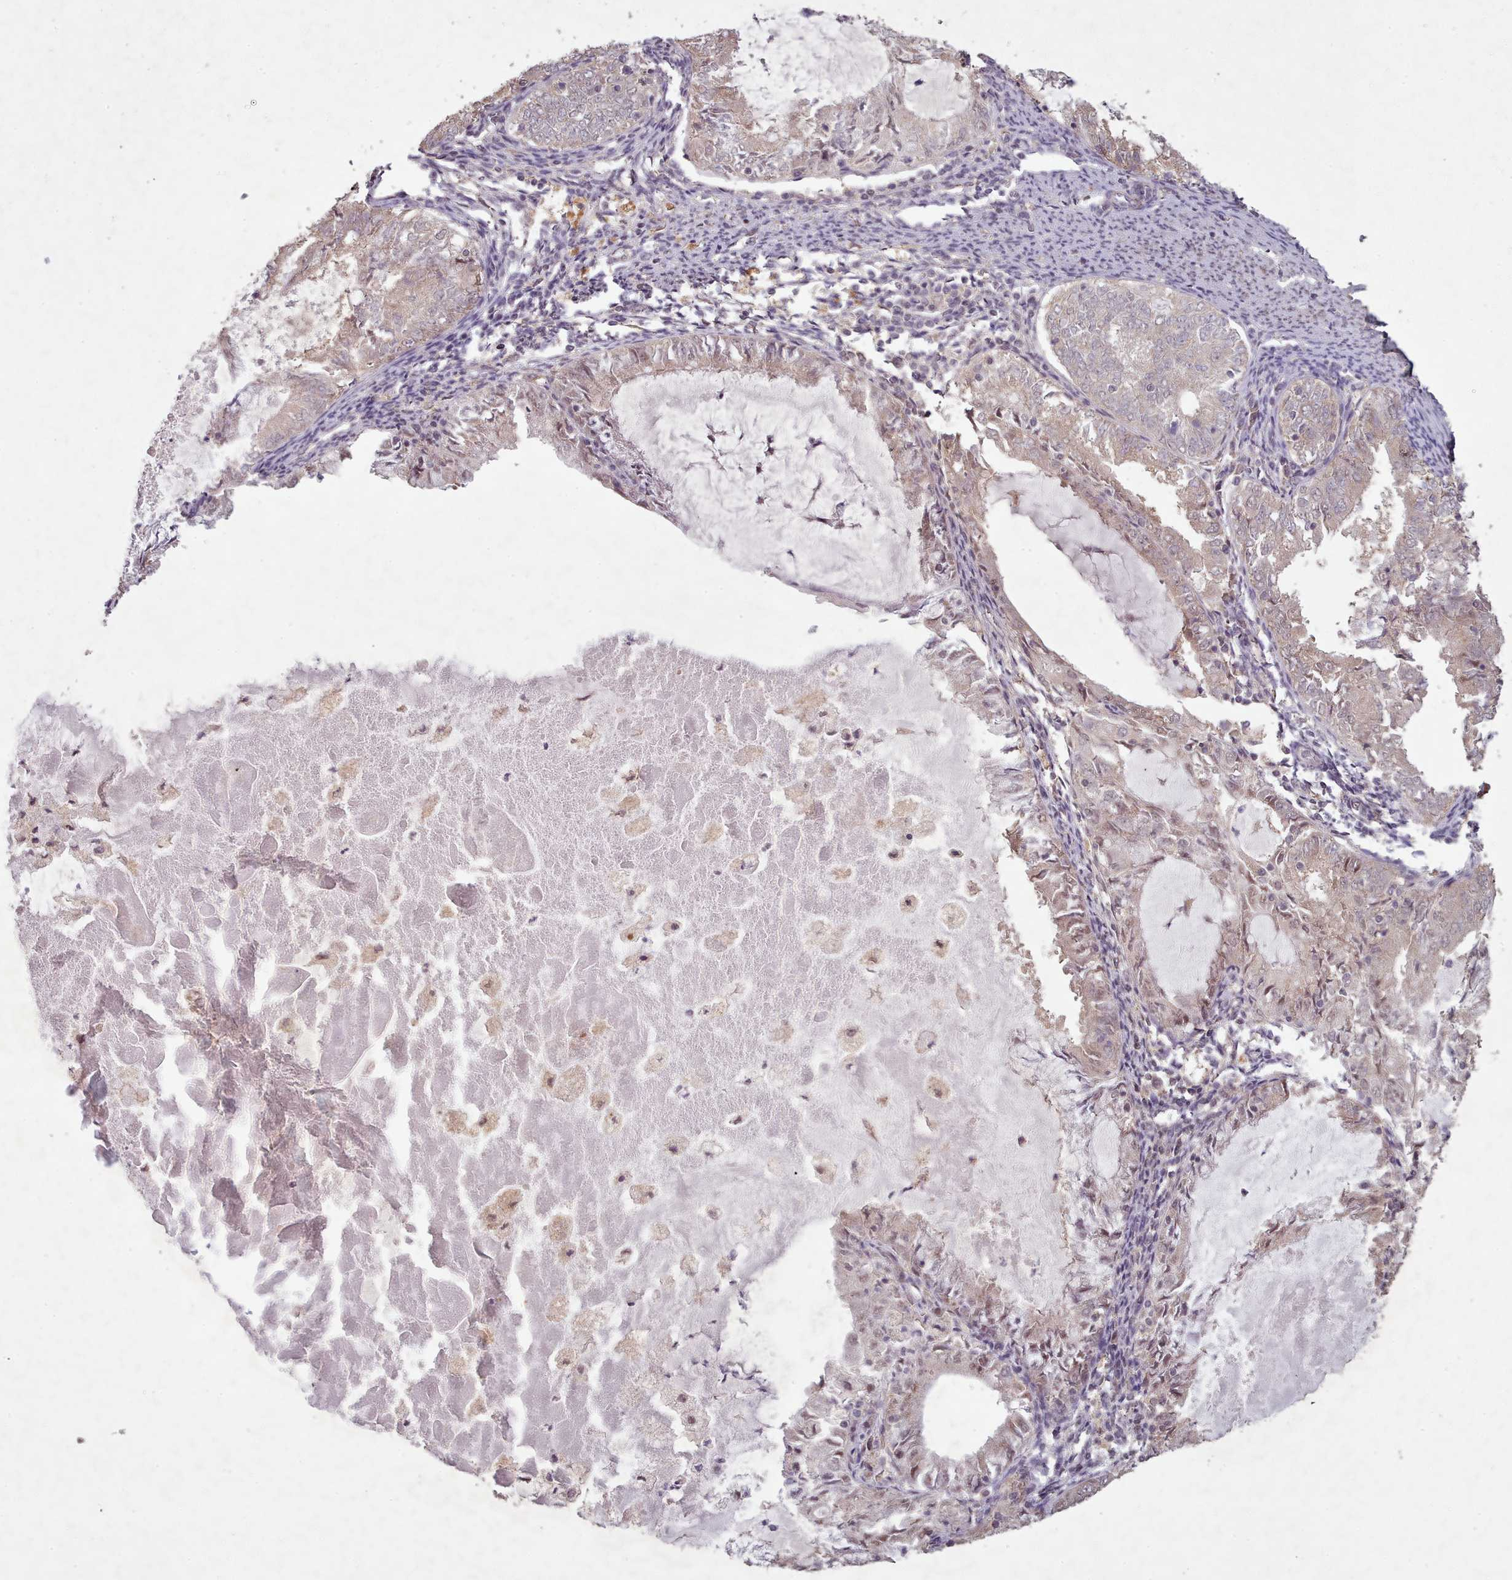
{"staining": {"intensity": "weak", "quantity": "25%-75%", "location": "cytoplasmic/membranous"}, "tissue": "endometrial cancer", "cell_type": "Tumor cells", "image_type": "cancer", "snomed": [{"axis": "morphology", "description": "Adenocarcinoma, NOS"}, {"axis": "topography", "description": "Endometrium"}], "caption": "Immunohistochemical staining of adenocarcinoma (endometrial) exhibits weak cytoplasmic/membranous protein expression in about 25%-75% of tumor cells.", "gene": "CDC6", "patient": {"sex": "female", "age": 57}}